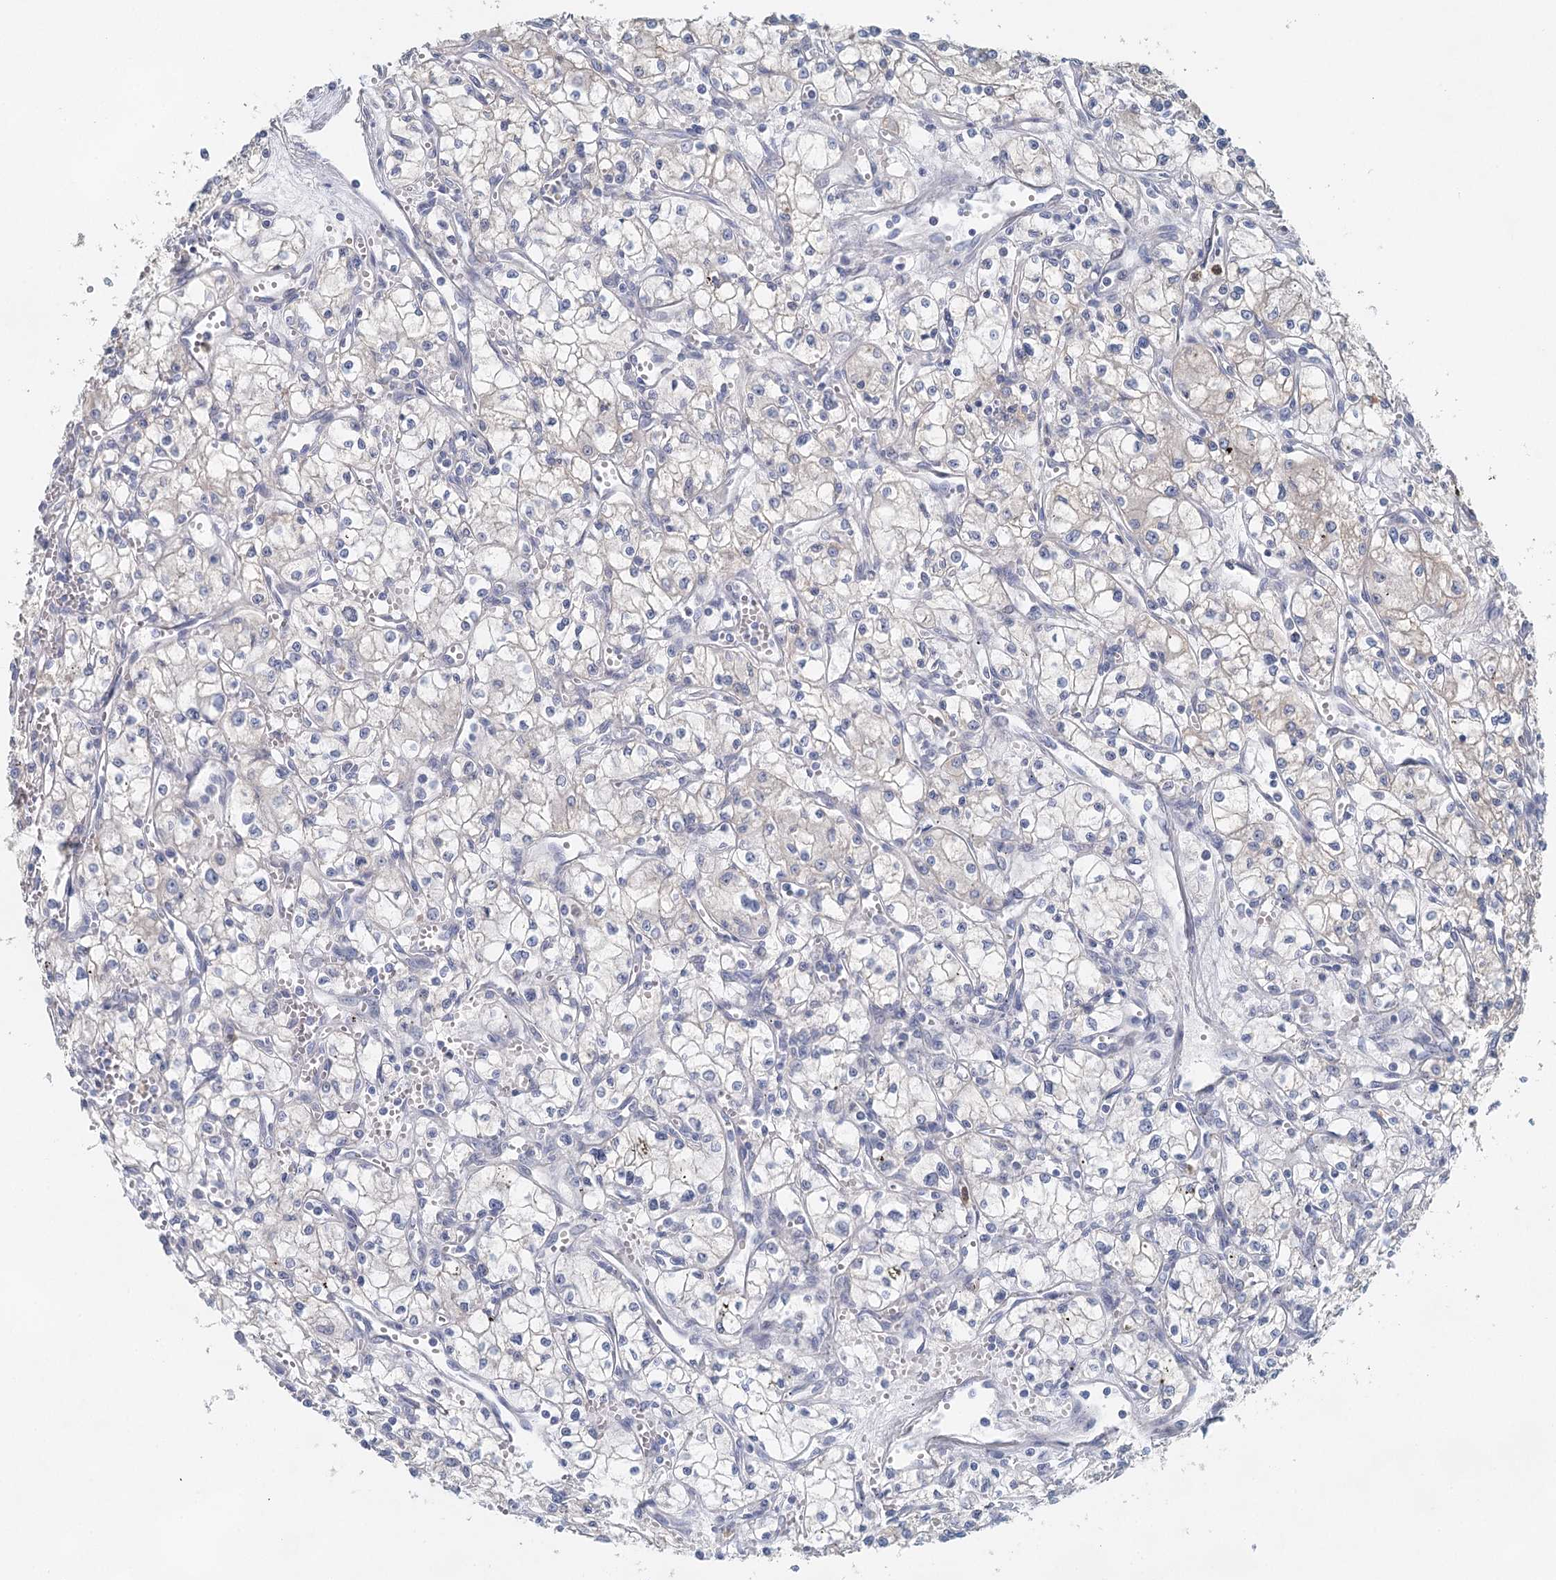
{"staining": {"intensity": "negative", "quantity": "none", "location": "none"}, "tissue": "renal cancer", "cell_type": "Tumor cells", "image_type": "cancer", "snomed": [{"axis": "morphology", "description": "Adenocarcinoma, NOS"}, {"axis": "topography", "description": "Kidney"}], "caption": "A histopathology image of human renal cancer (adenocarcinoma) is negative for staining in tumor cells. (Immunohistochemistry (ihc), brightfield microscopy, high magnification).", "gene": "MYL6B", "patient": {"sex": "male", "age": 59}}